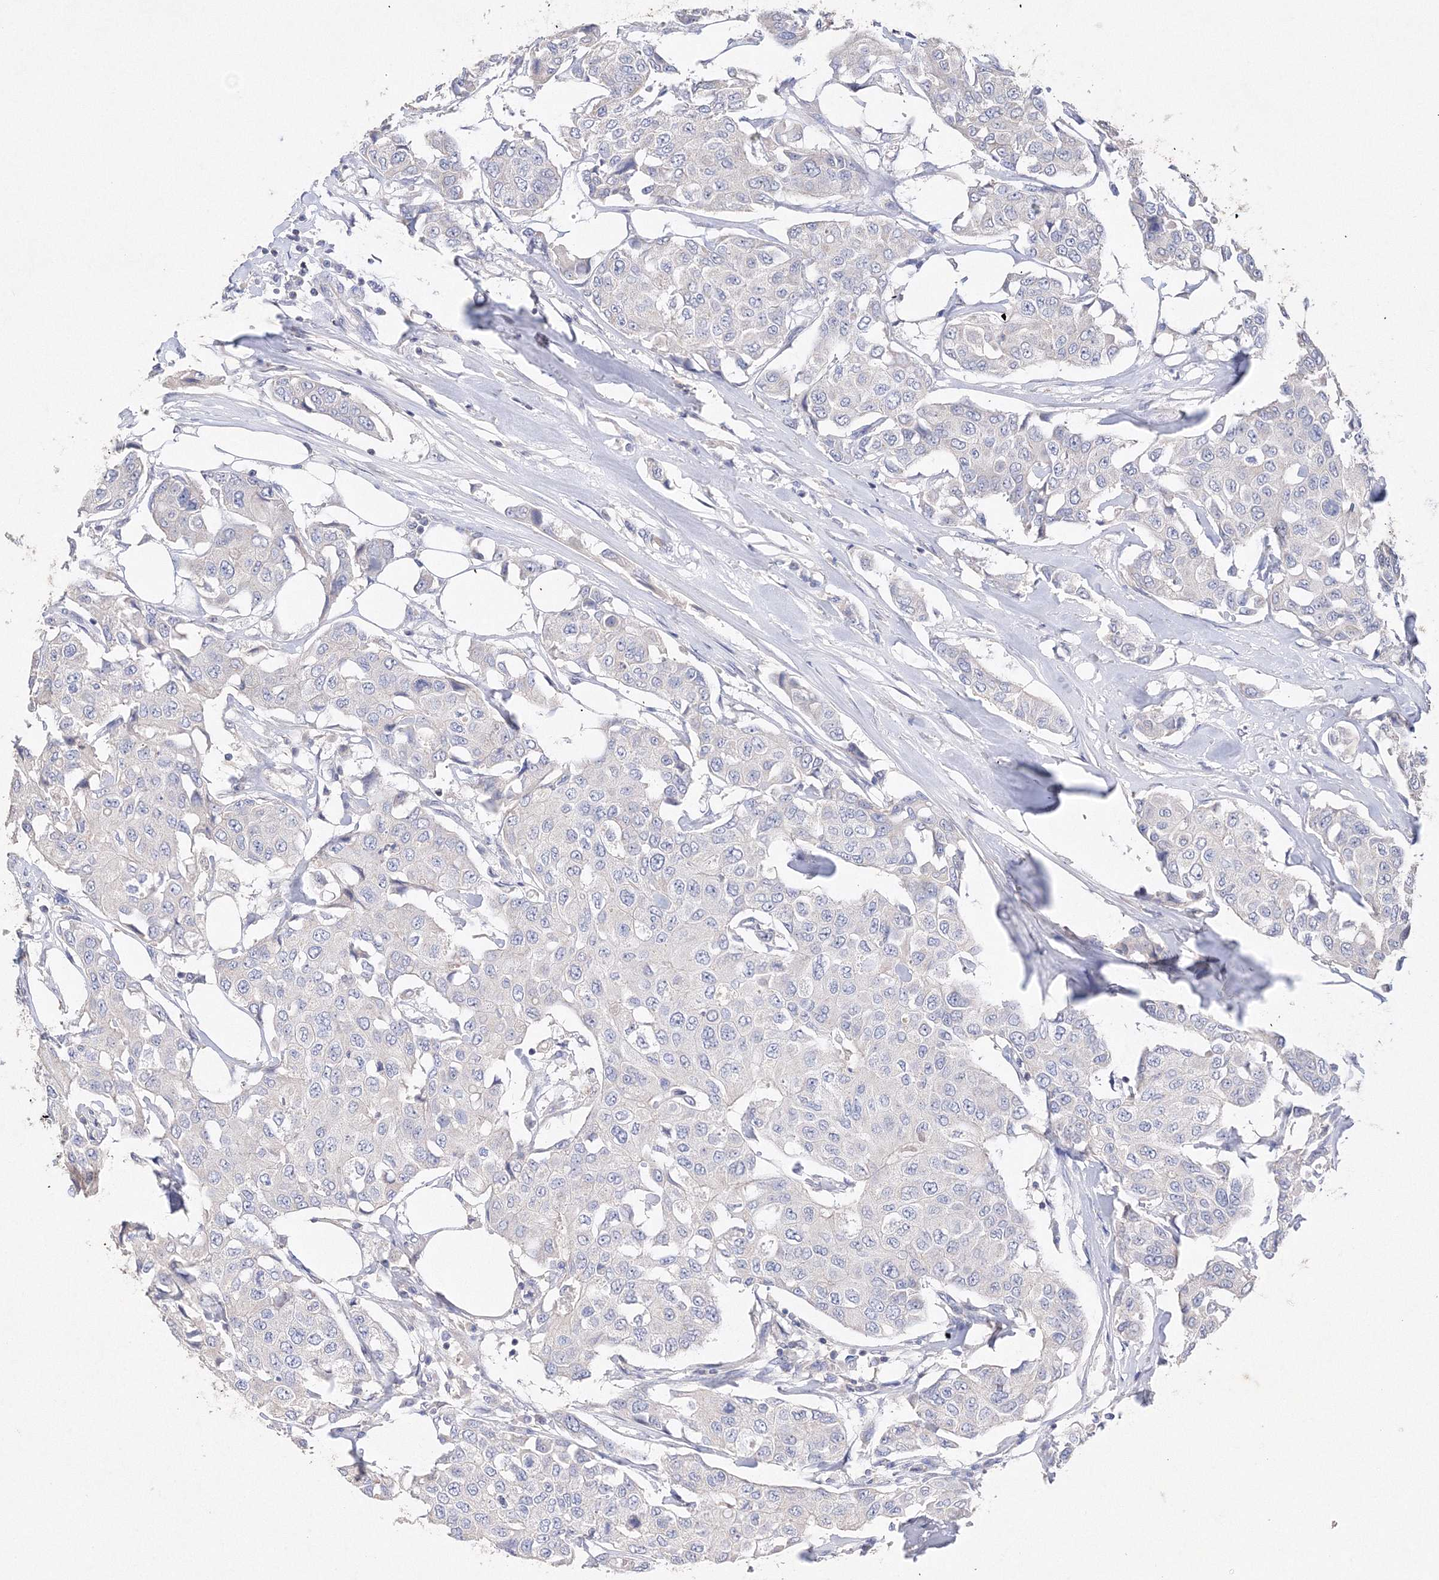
{"staining": {"intensity": "negative", "quantity": "none", "location": "none"}, "tissue": "breast cancer", "cell_type": "Tumor cells", "image_type": "cancer", "snomed": [{"axis": "morphology", "description": "Duct carcinoma"}, {"axis": "topography", "description": "Breast"}], "caption": "The histopathology image reveals no significant positivity in tumor cells of breast cancer (infiltrating ductal carcinoma).", "gene": "GLS", "patient": {"sex": "female", "age": 80}}